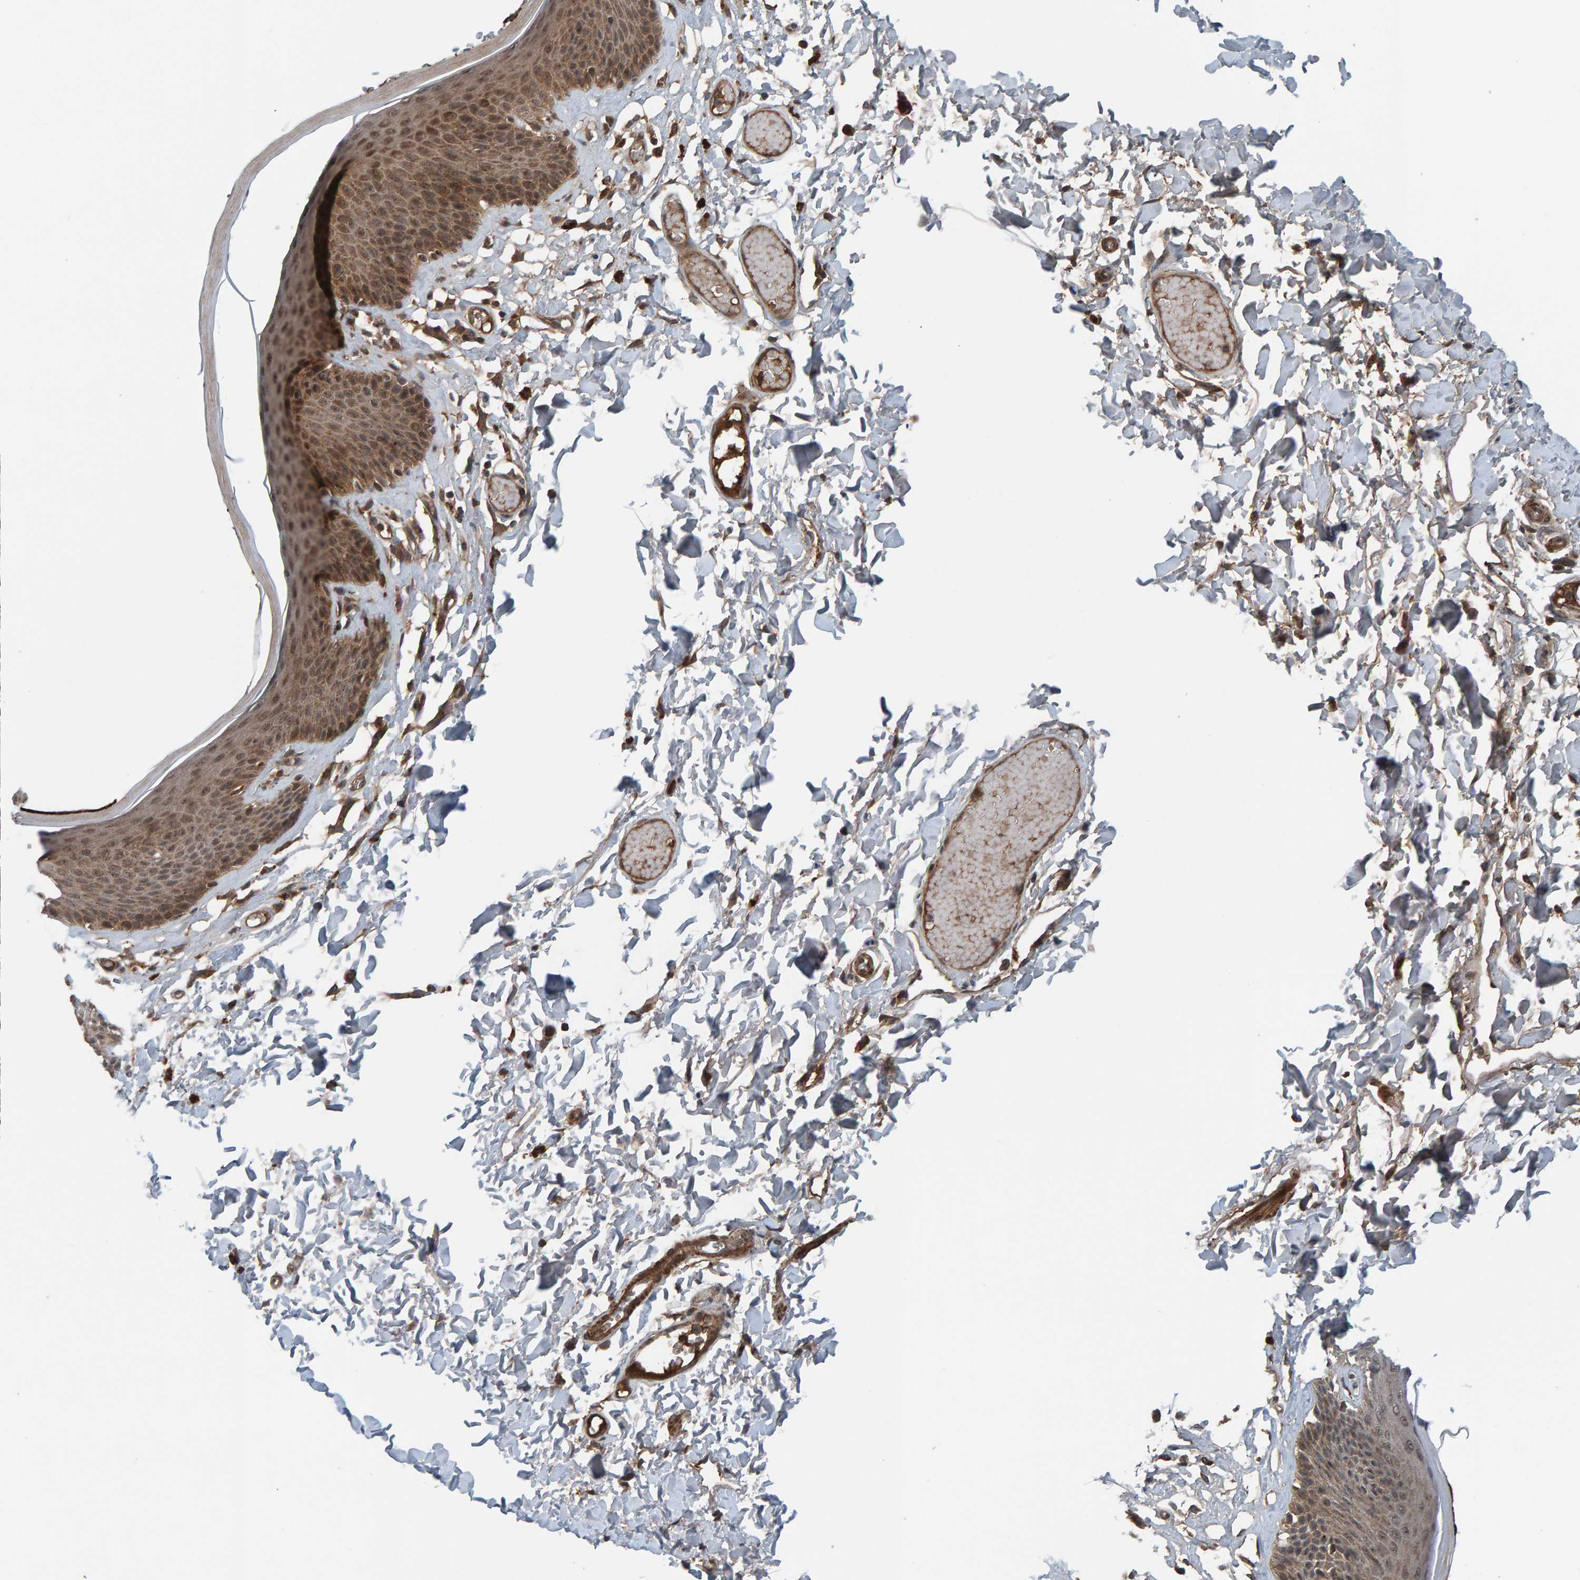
{"staining": {"intensity": "moderate", "quantity": ">75%", "location": "cytoplasmic/membranous,nuclear"}, "tissue": "skin", "cell_type": "Epidermal cells", "image_type": "normal", "snomed": [{"axis": "morphology", "description": "Normal tissue, NOS"}, {"axis": "topography", "description": "Vulva"}], "caption": "Protein analysis of benign skin reveals moderate cytoplasmic/membranous,nuclear staining in about >75% of epidermal cells.", "gene": "CUEDC1", "patient": {"sex": "female", "age": 73}}